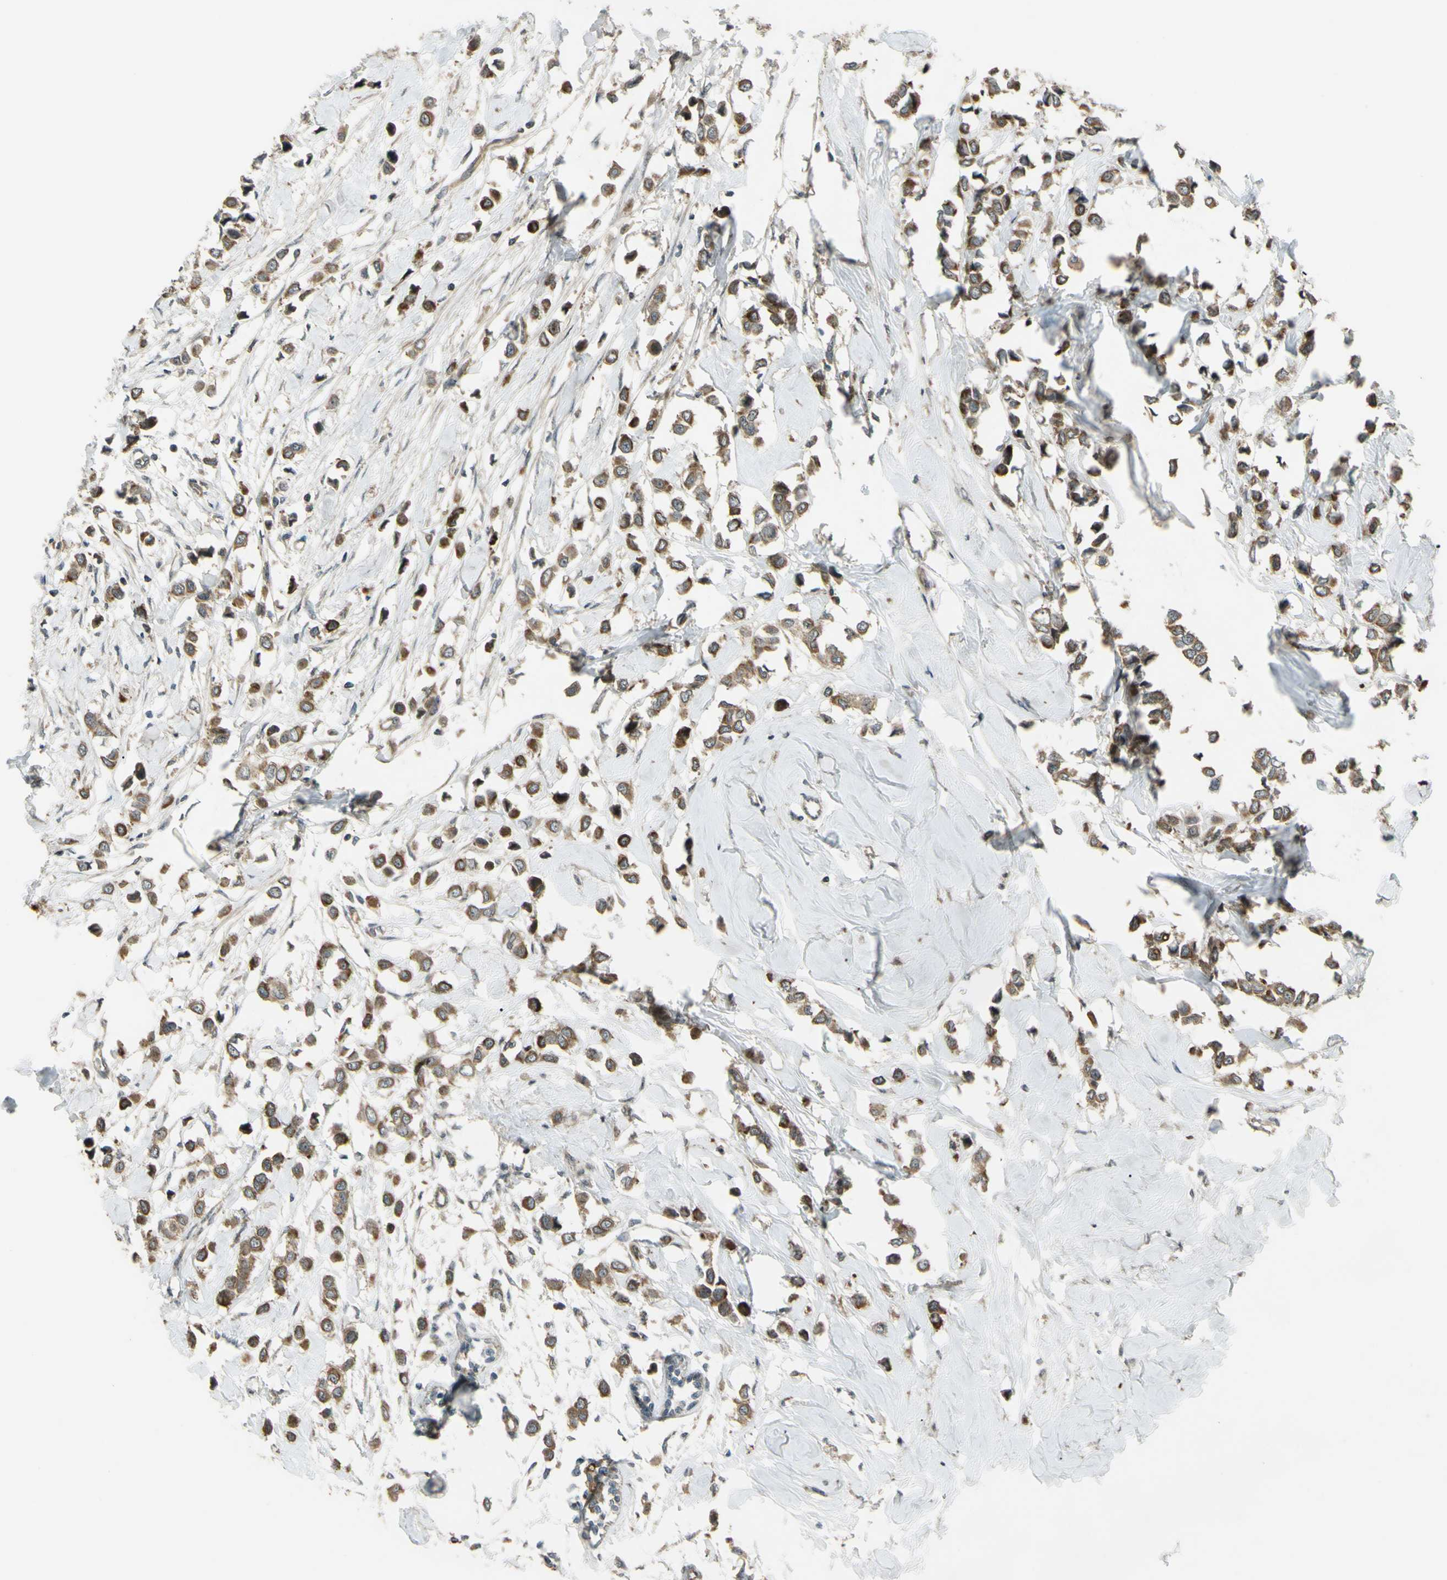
{"staining": {"intensity": "moderate", "quantity": ">75%", "location": "cytoplasmic/membranous"}, "tissue": "breast cancer", "cell_type": "Tumor cells", "image_type": "cancer", "snomed": [{"axis": "morphology", "description": "Lobular carcinoma"}, {"axis": "topography", "description": "Breast"}], "caption": "The photomicrograph displays staining of lobular carcinoma (breast), revealing moderate cytoplasmic/membranous protein positivity (brown color) within tumor cells.", "gene": "FLII", "patient": {"sex": "female", "age": 51}}